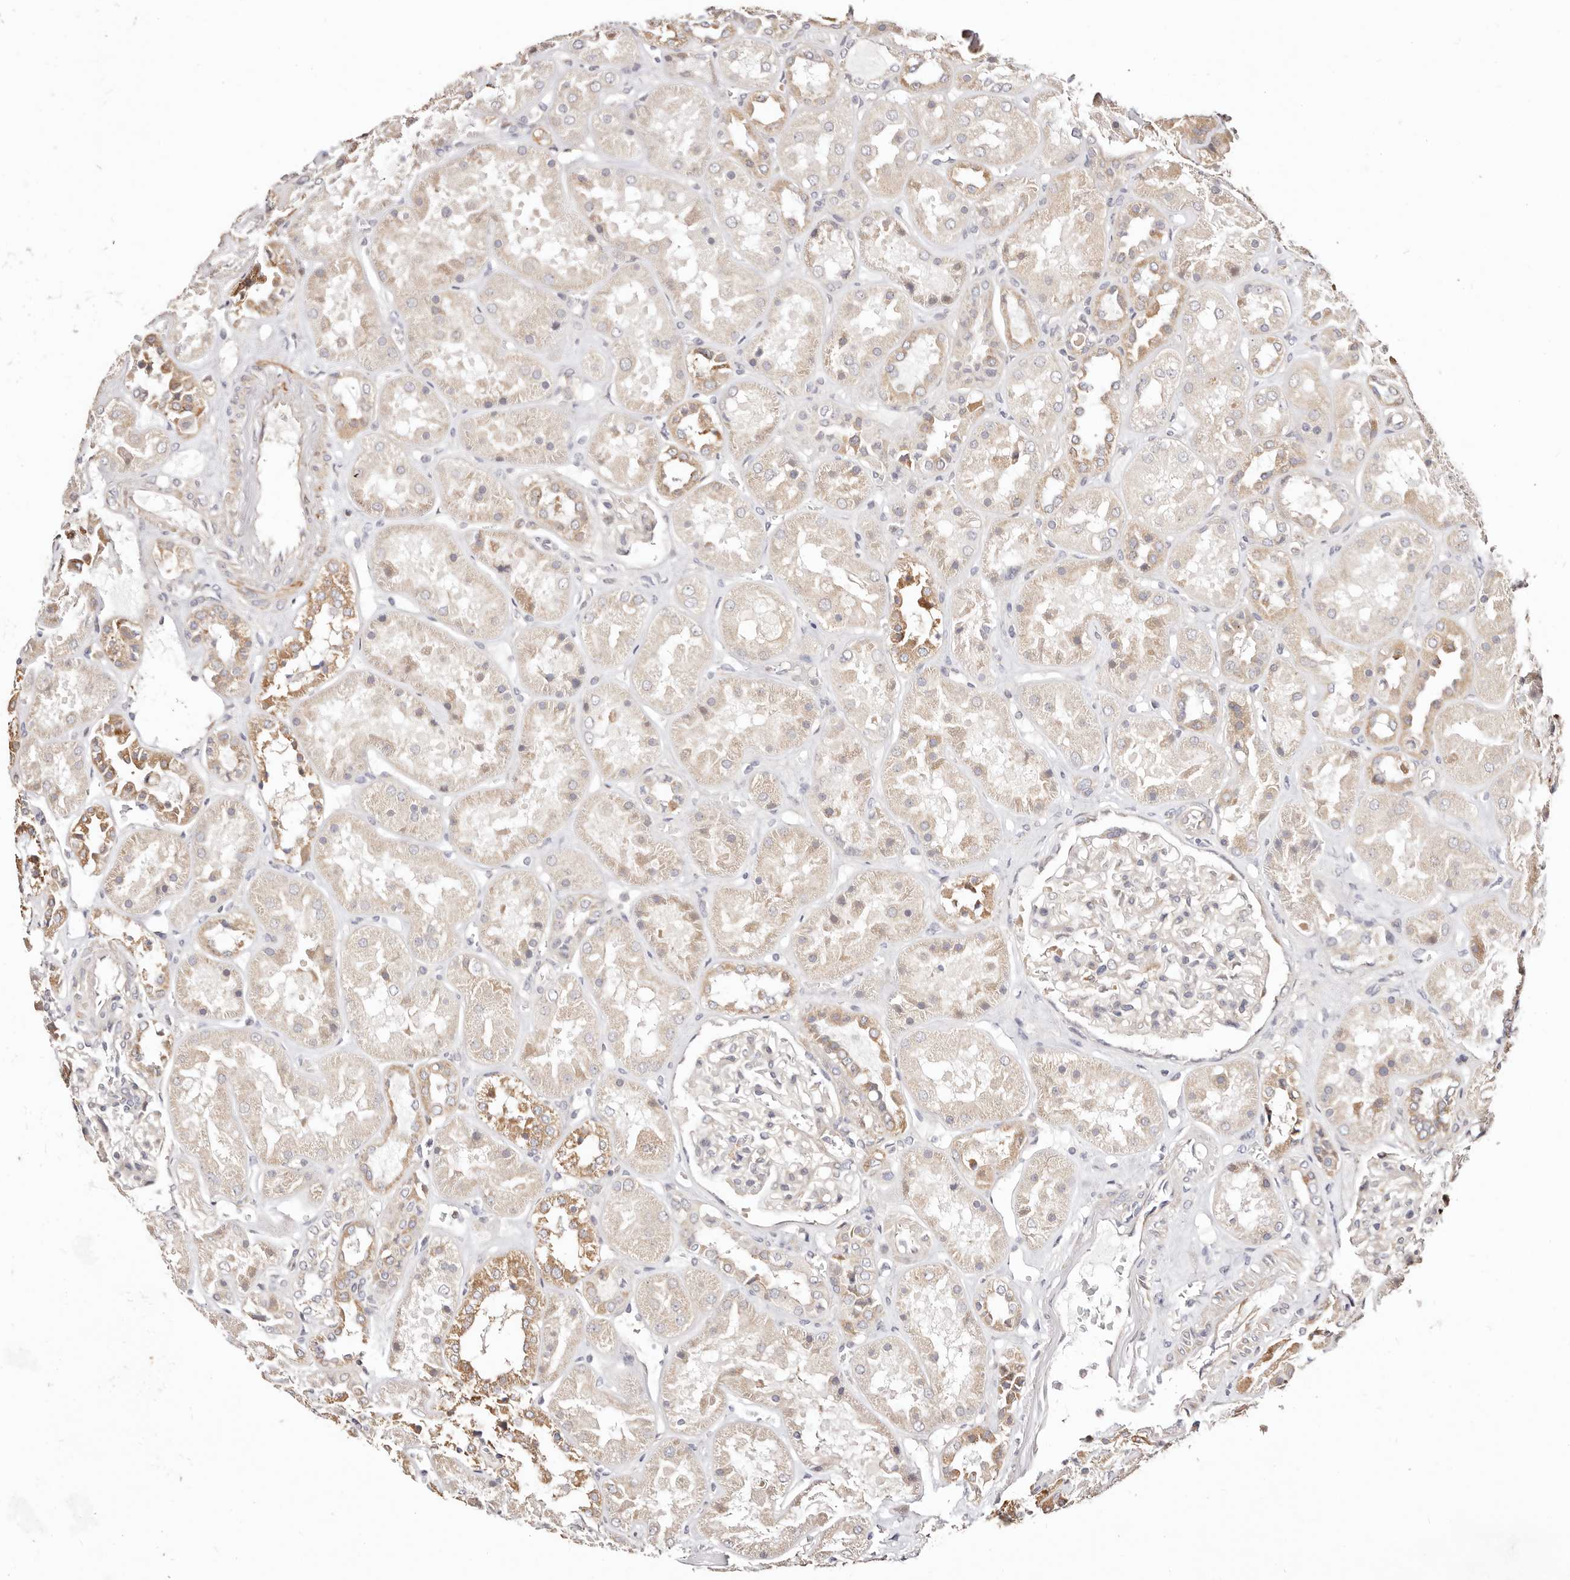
{"staining": {"intensity": "weak", "quantity": "<25%", "location": "cytoplasmic/membranous"}, "tissue": "kidney", "cell_type": "Cells in glomeruli", "image_type": "normal", "snomed": [{"axis": "morphology", "description": "Normal tissue, NOS"}, {"axis": "topography", "description": "Kidney"}], "caption": "IHC of benign human kidney exhibits no positivity in cells in glomeruli. (Immunohistochemistry (ihc), brightfield microscopy, high magnification).", "gene": "MAPK1", "patient": {"sex": "male", "age": 70}}